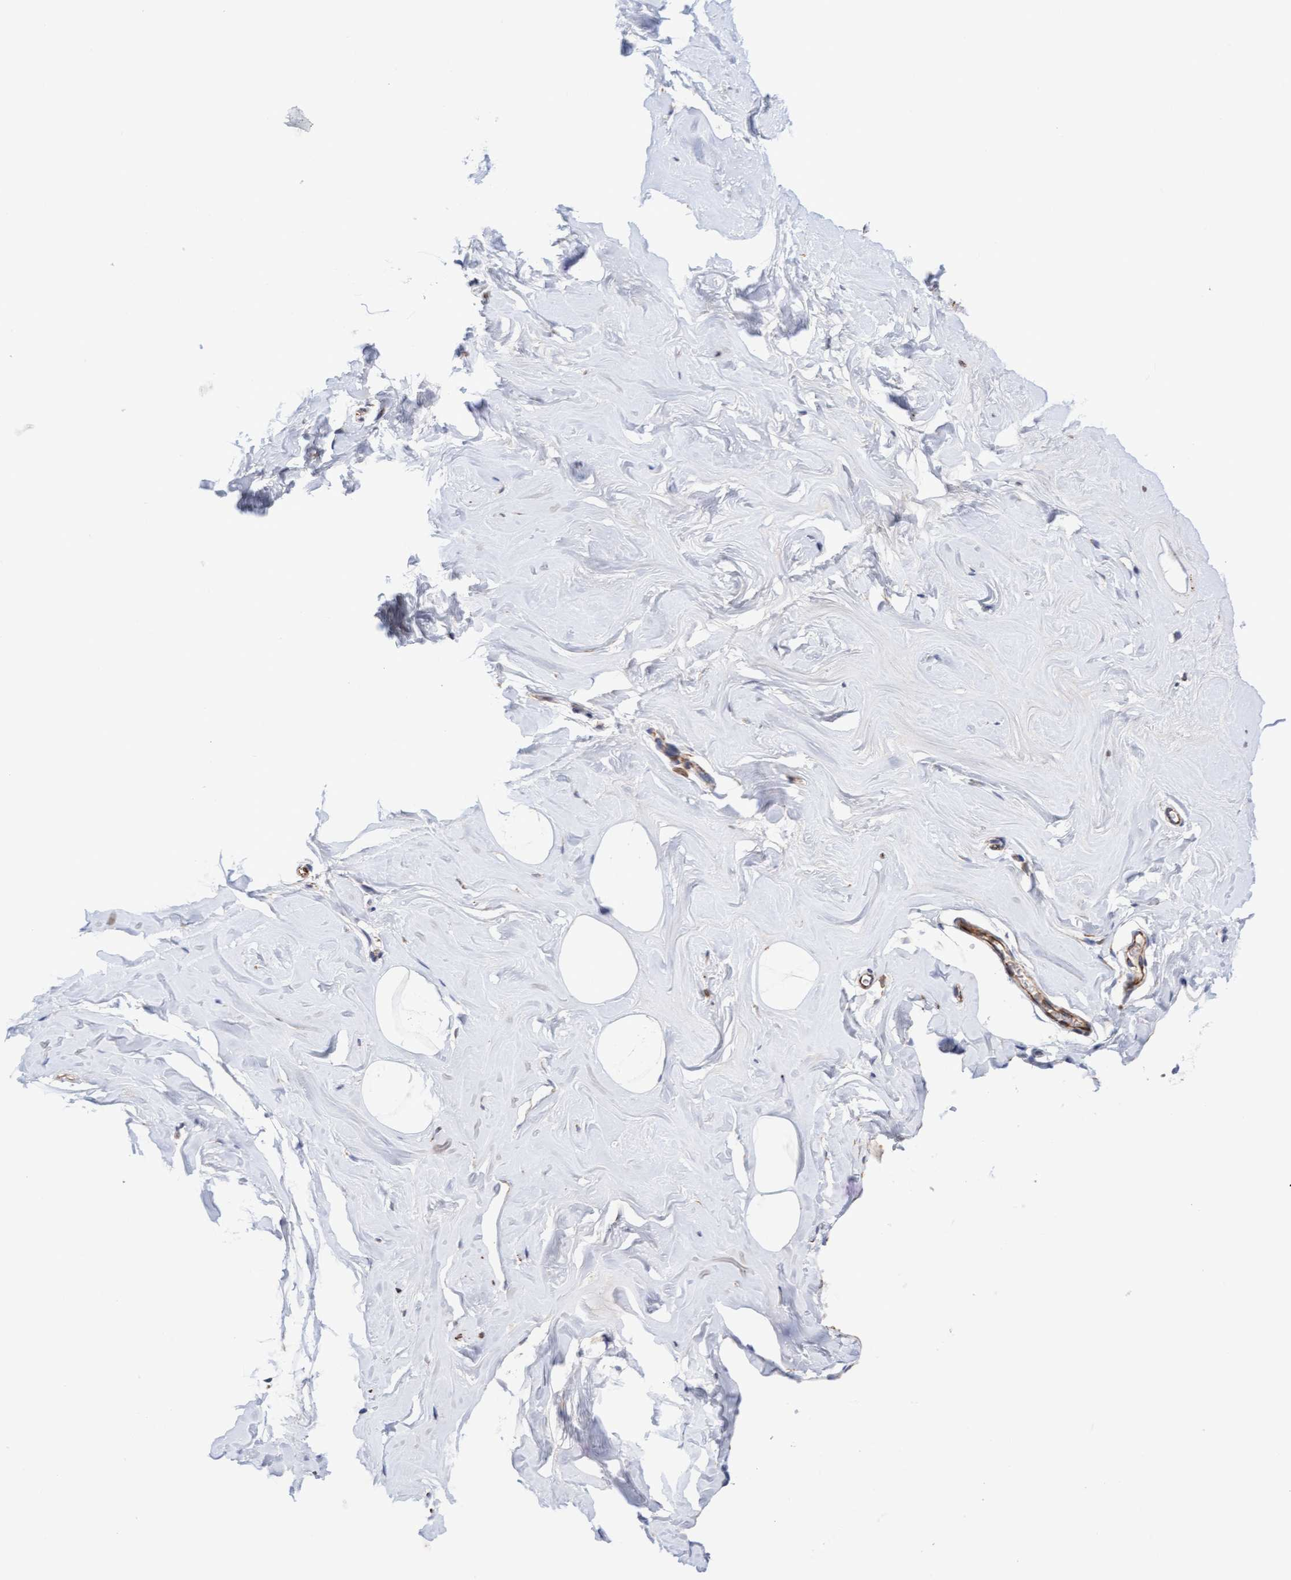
{"staining": {"intensity": "negative", "quantity": "none", "location": "none"}, "tissue": "adipose tissue", "cell_type": "Adipocytes", "image_type": "normal", "snomed": [{"axis": "morphology", "description": "Normal tissue, NOS"}, {"axis": "morphology", "description": "Fibrosis, NOS"}, {"axis": "topography", "description": "Breast"}, {"axis": "topography", "description": "Adipose tissue"}], "caption": "This is an IHC photomicrograph of normal adipose tissue. There is no expression in adipocytes.", "gene": "GGTA1", "patient": {"sex": "female", "age": 39}}